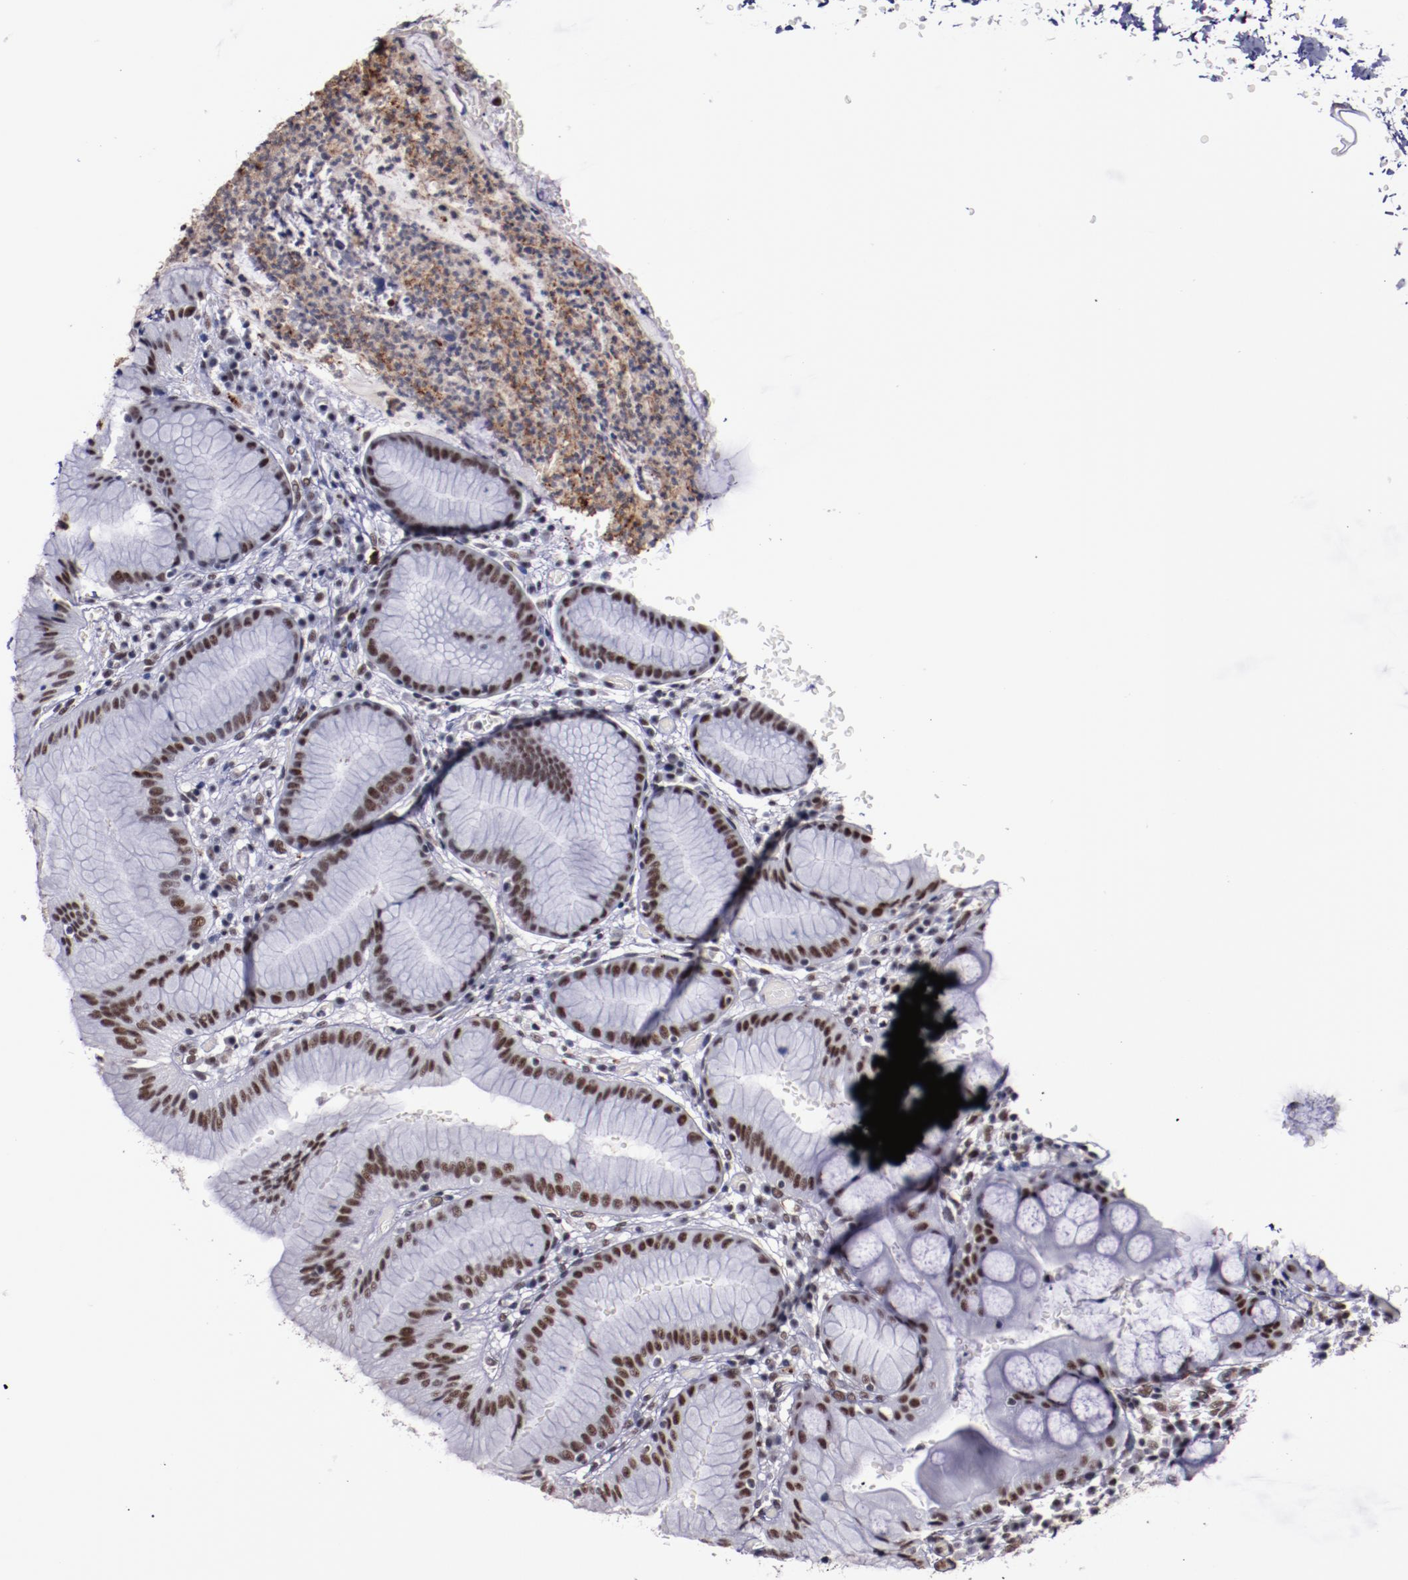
{"staining": {"intensity": "moderate", "quantity": ">75%", "location": "nuclear"}, "tissue": "stomach", "cell_type": "Glandular cells", "image_type": "normal", "snomed": [{"axis": "morphology", "description": "Normal tissue, NOS"}, {"axis": "morphology", "description": "Inflammation, NOS"}, {"axis": "topography", "description": "Stomach, lower"}], "caption": "Immunohistochemistry image of benign stomach stained for a protein (brown), which shows medium levels of moderate nuclear positivity in about >75% of glandular cells.", "gene": "PPP4R3A", "patient": {"sex": "male", "age": 59}}